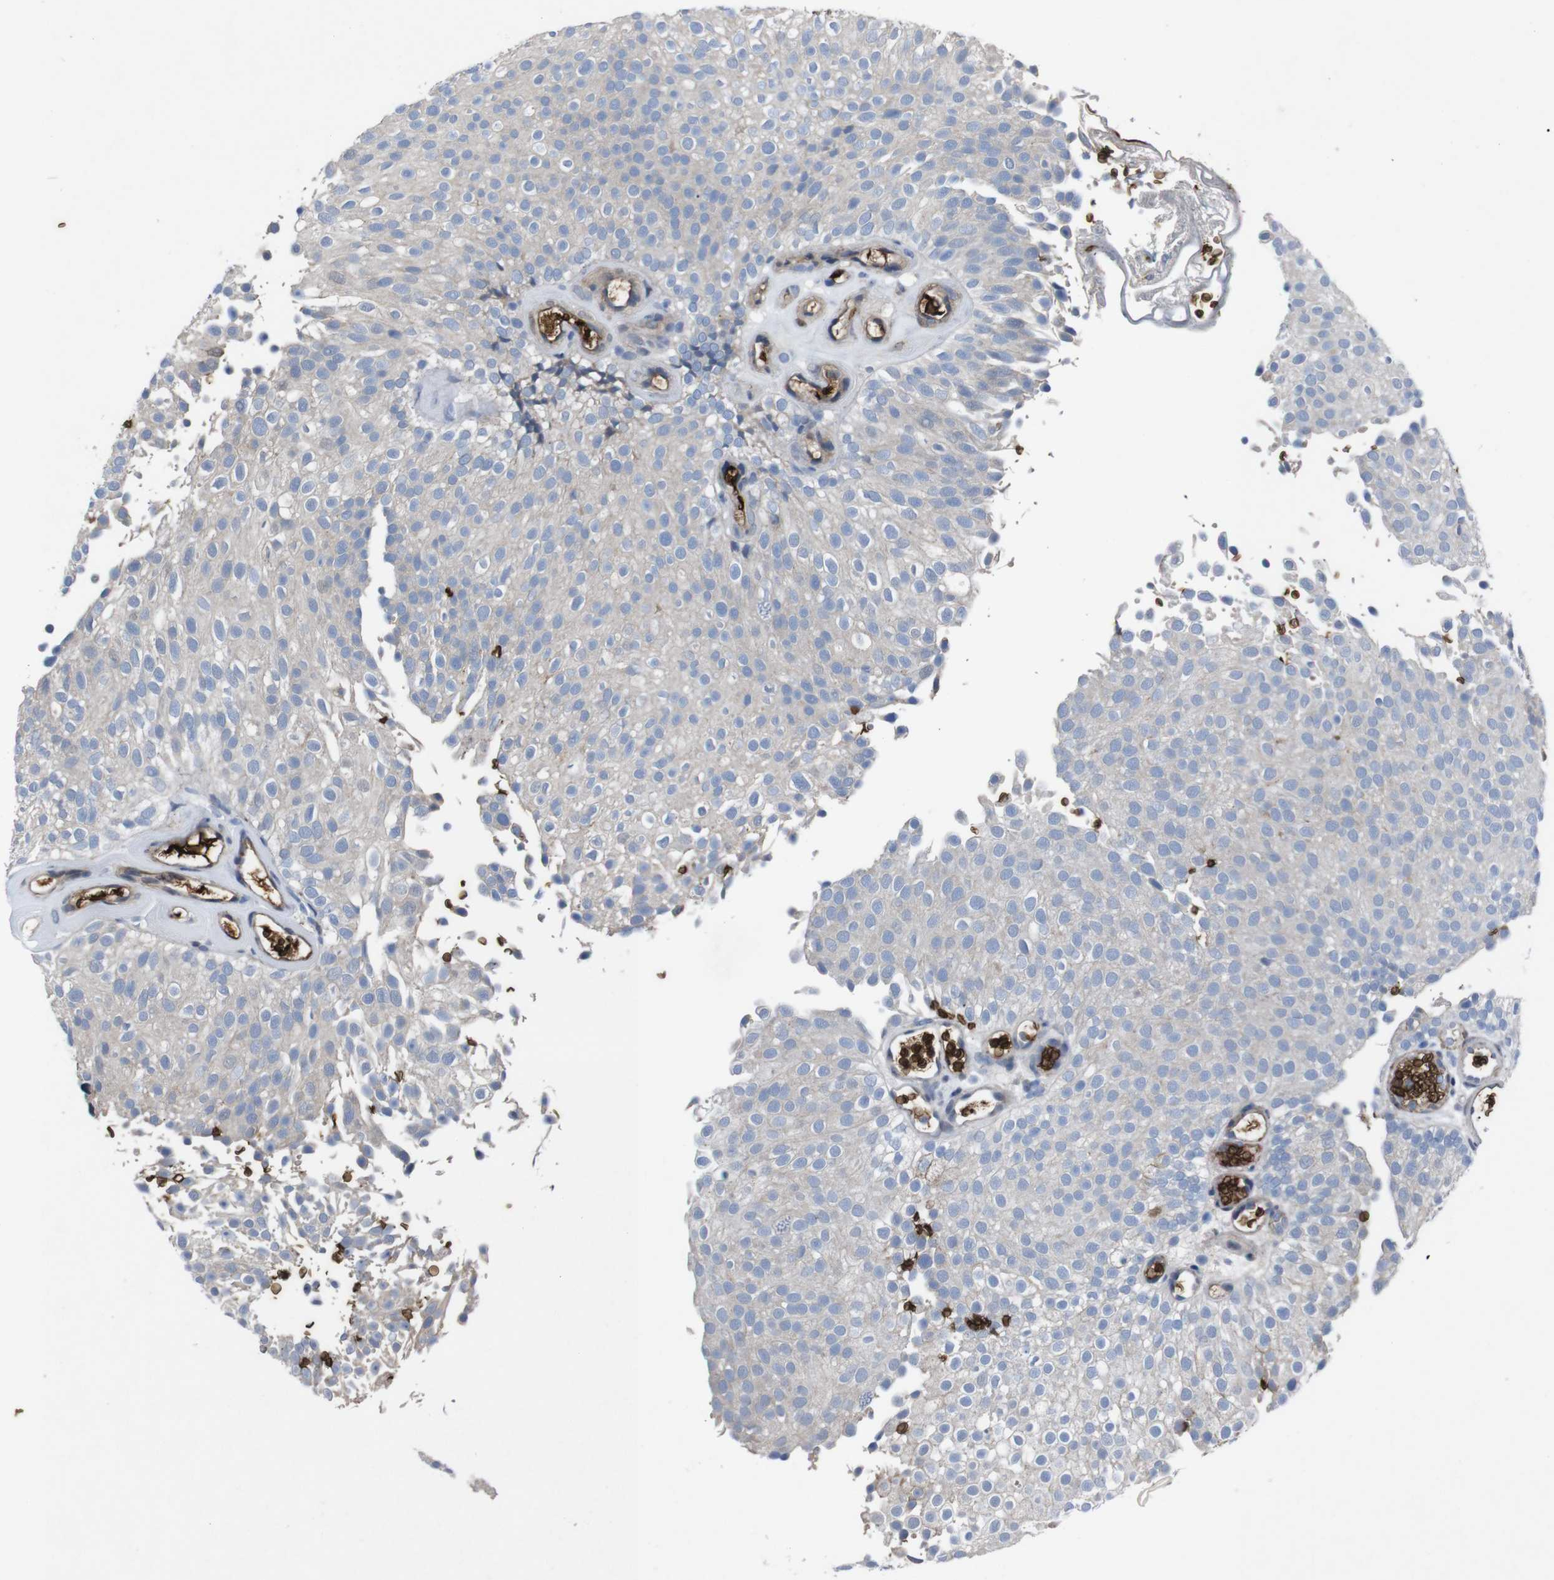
{"staining": {"intensity": "weak", "quantity": "25%-75%", "location": "cytoplasmic/membranous"}, "tissue": "urothelial cancer", "cell_type": "Tumor cells", "image_type": "cancer", "snomed": [{"axis": "morphology", "description": "Urothelial carcinoma, Low grade"}, {"axis": "topography", "description": "Urinary bladder"}], "caption": "The immunohistochemical stain labels weak cytoplasmic/membranous positivity in tumor cells of urothelial cancer tissue.", "gene": "SPTB", "patient": {"sex": "male", "age": 78}}